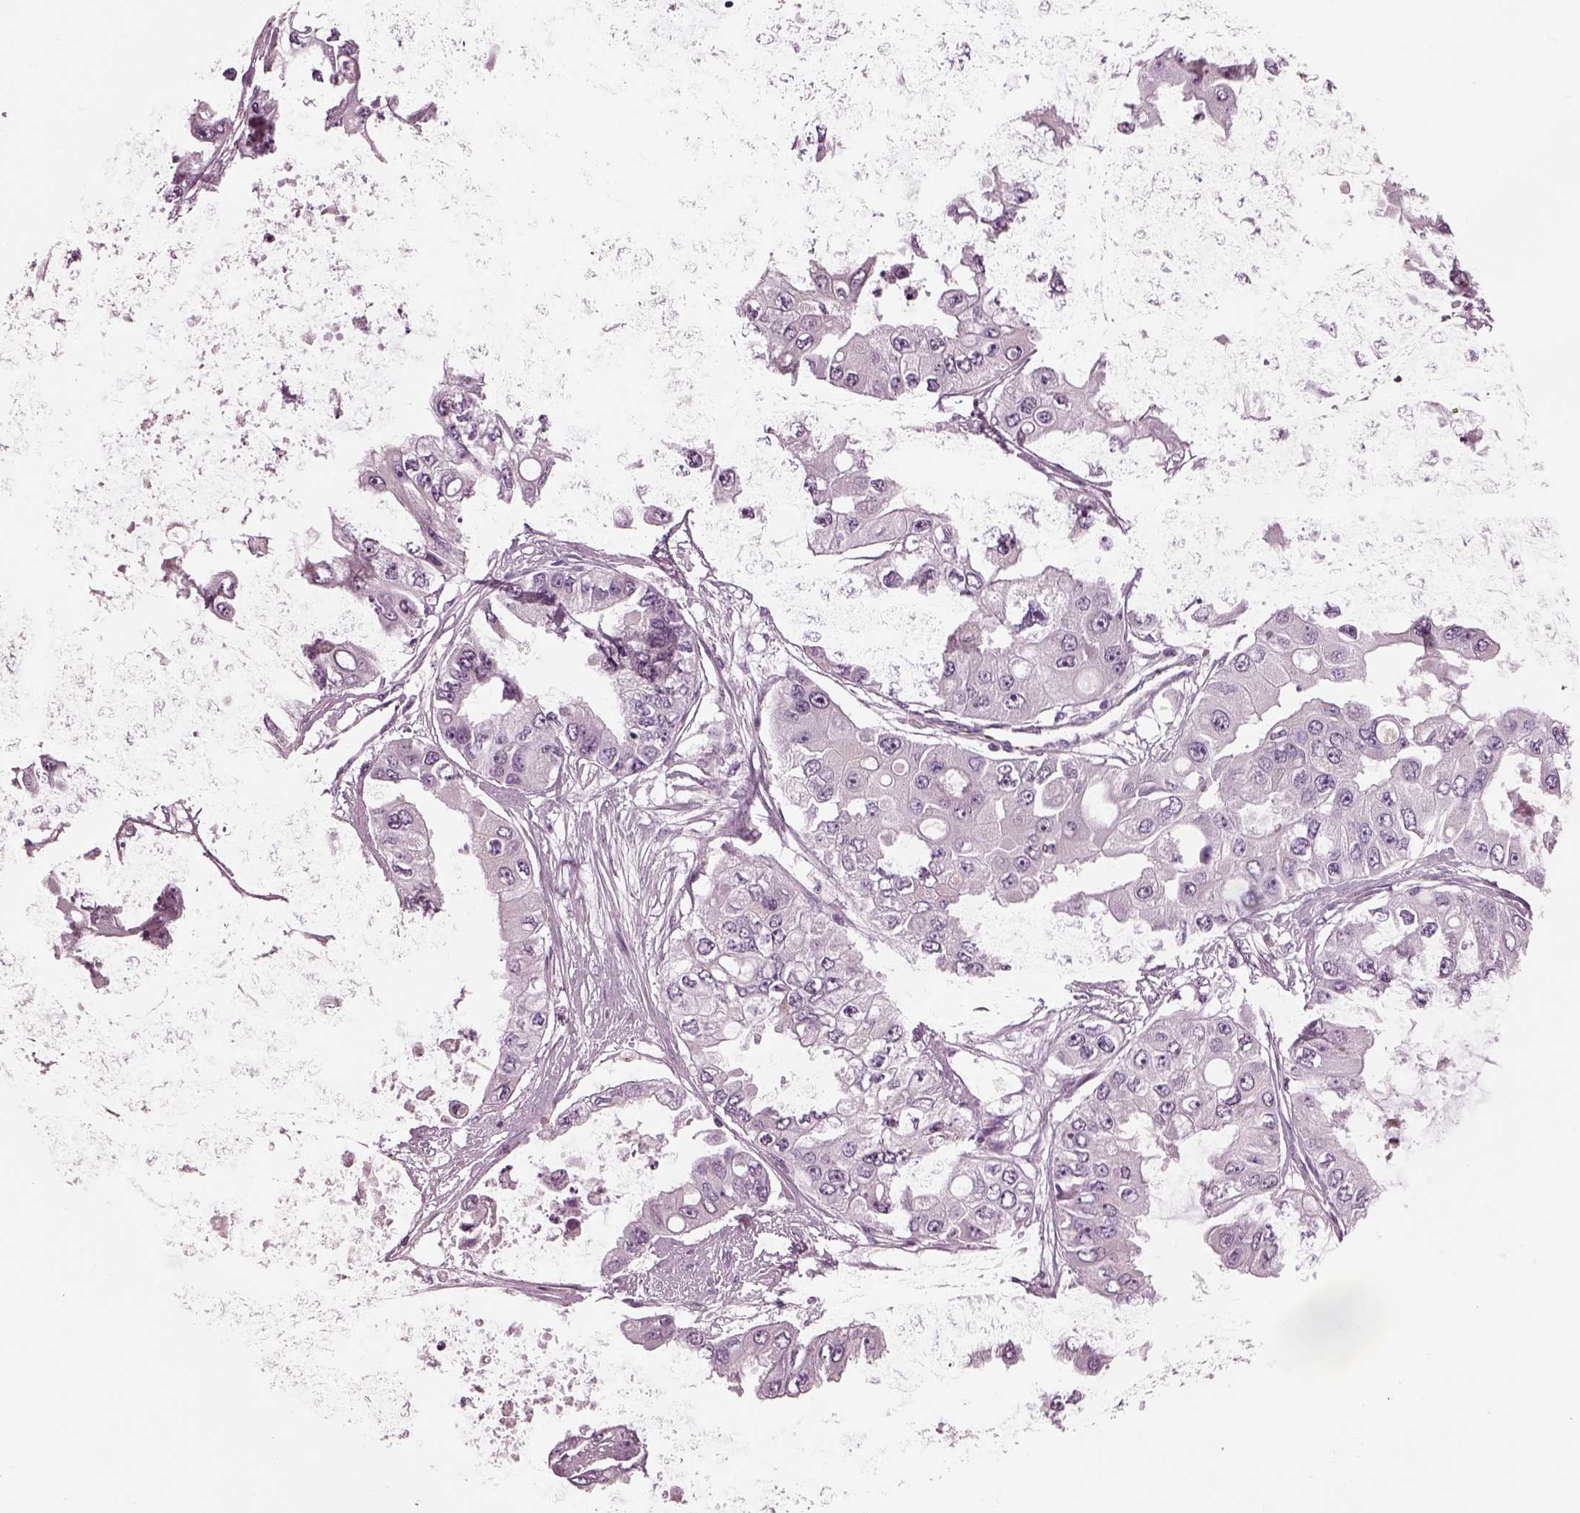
{"staining": {"intensity": "negative", "quantity": "none", "location": "none"}, "tissue": "ovarian cancer", "cell_type": "Tumor cells", "image_type": "cancer", "snomed": [{"axis": "morphology", "description": "Cystadenocarcinoma, serous, NOS"}, {"axis": "topography", "description": "Ovary"}], "caption": "The IHC photomicrograph has no significant positivity in tumor cells of ovarian cancer (serous cystadenocarcinoma) tissue.", "gene": "DPYSL5", "patient": {"sex": "female", "age": 56}}